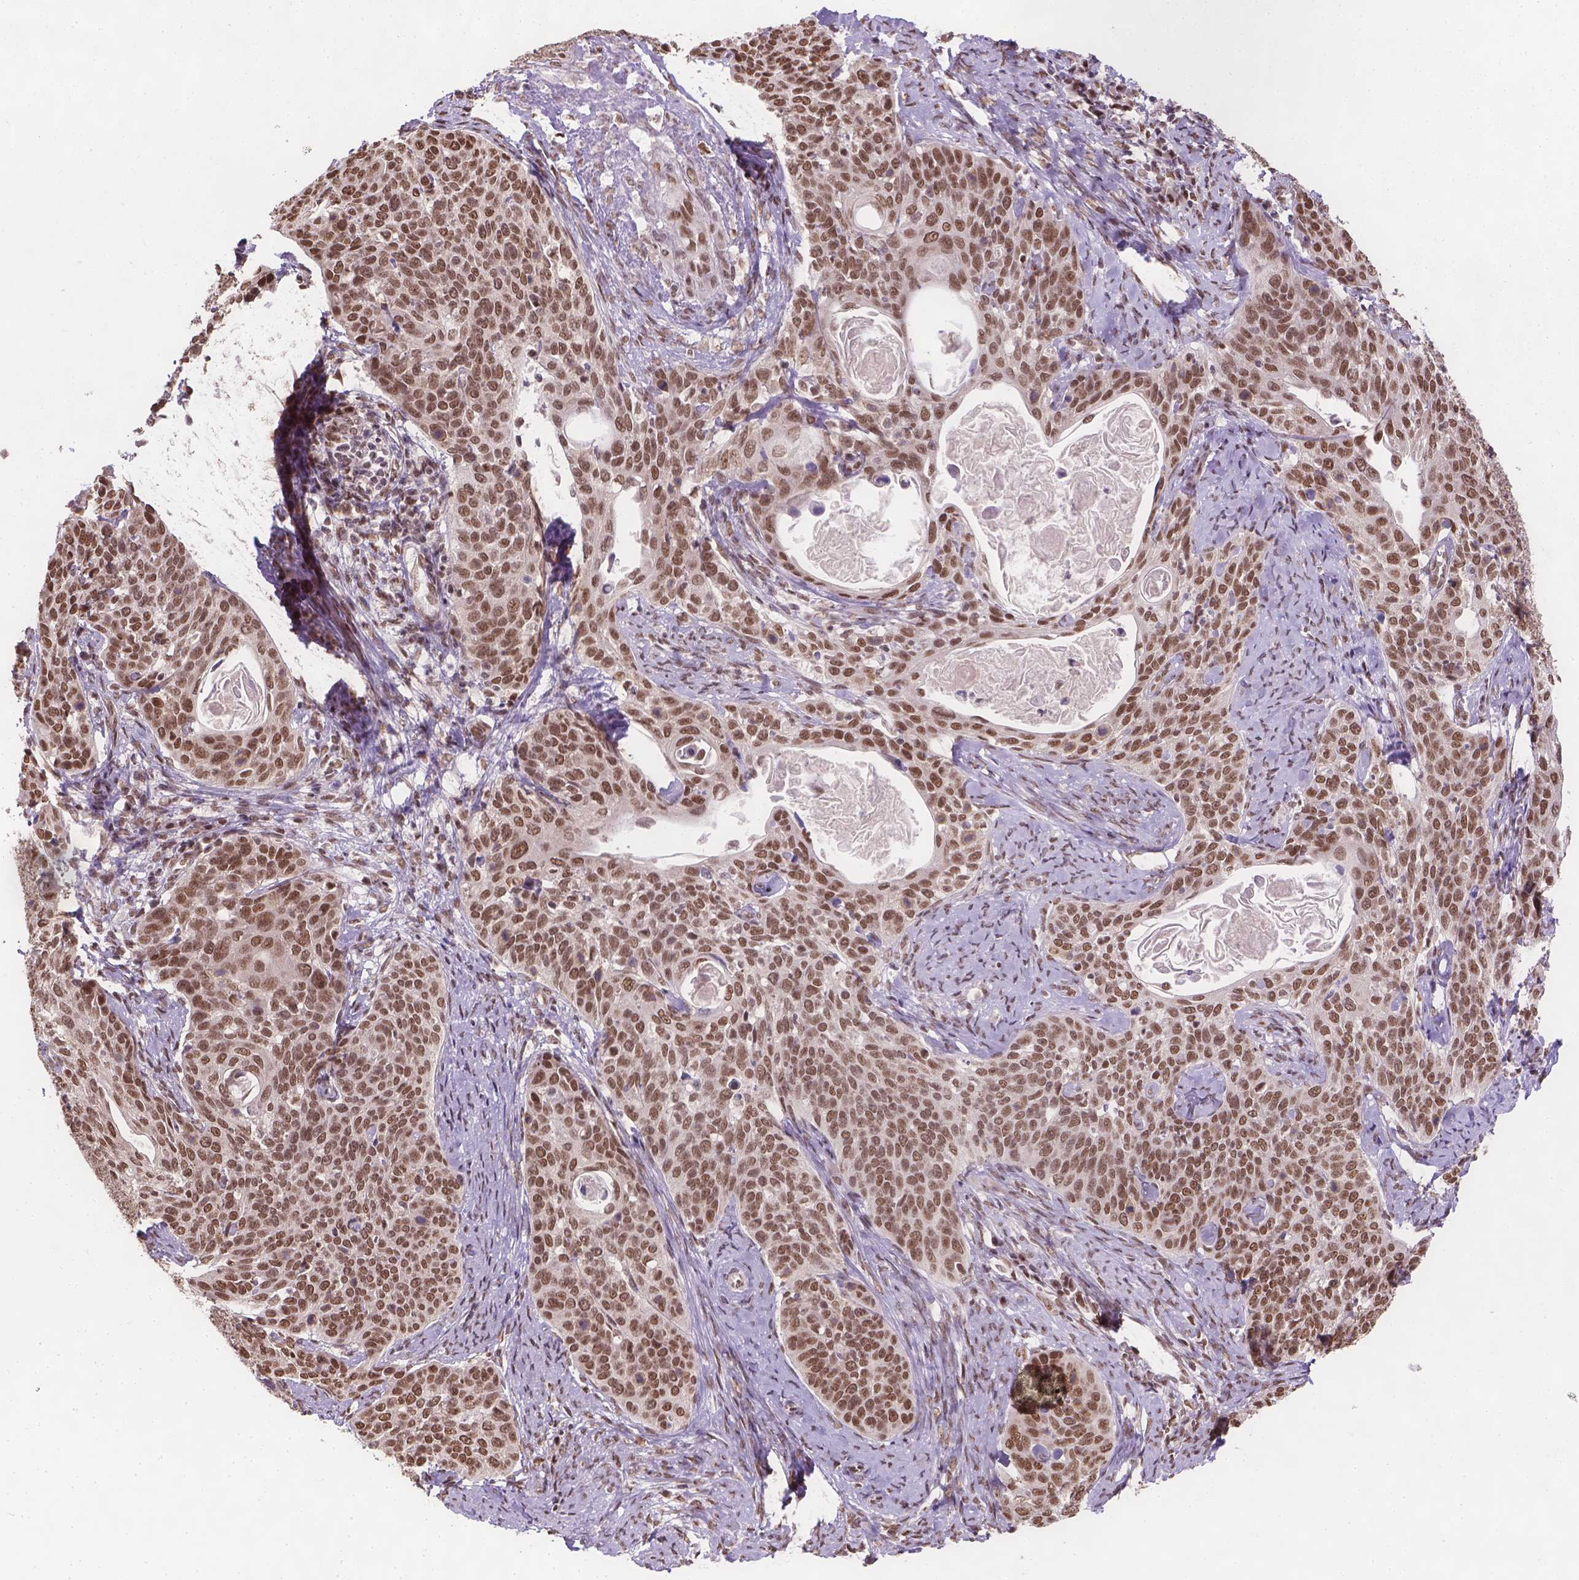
{"staining": {"intensity": "moderate", "quantity": ">75%", "location": "nuclear"}, "tissue": "cervical cancer", "cell_type": "Tumor cells", "image_type": "cancer", "snomed": [{"axis": "morphology", "description": "Squamous cell carcinoma, NOS"}, {"axis": "topography", "description": "Cervix"}], "caption": "Cervical cancer (squamous cell carcinoma) was stained to show a protein in brown. There is medium levels of moderate nuclear expression in approximately >75% of tumor cells.", "gene": "FANCE", "patient": {"sex": "female", "age": 69}}